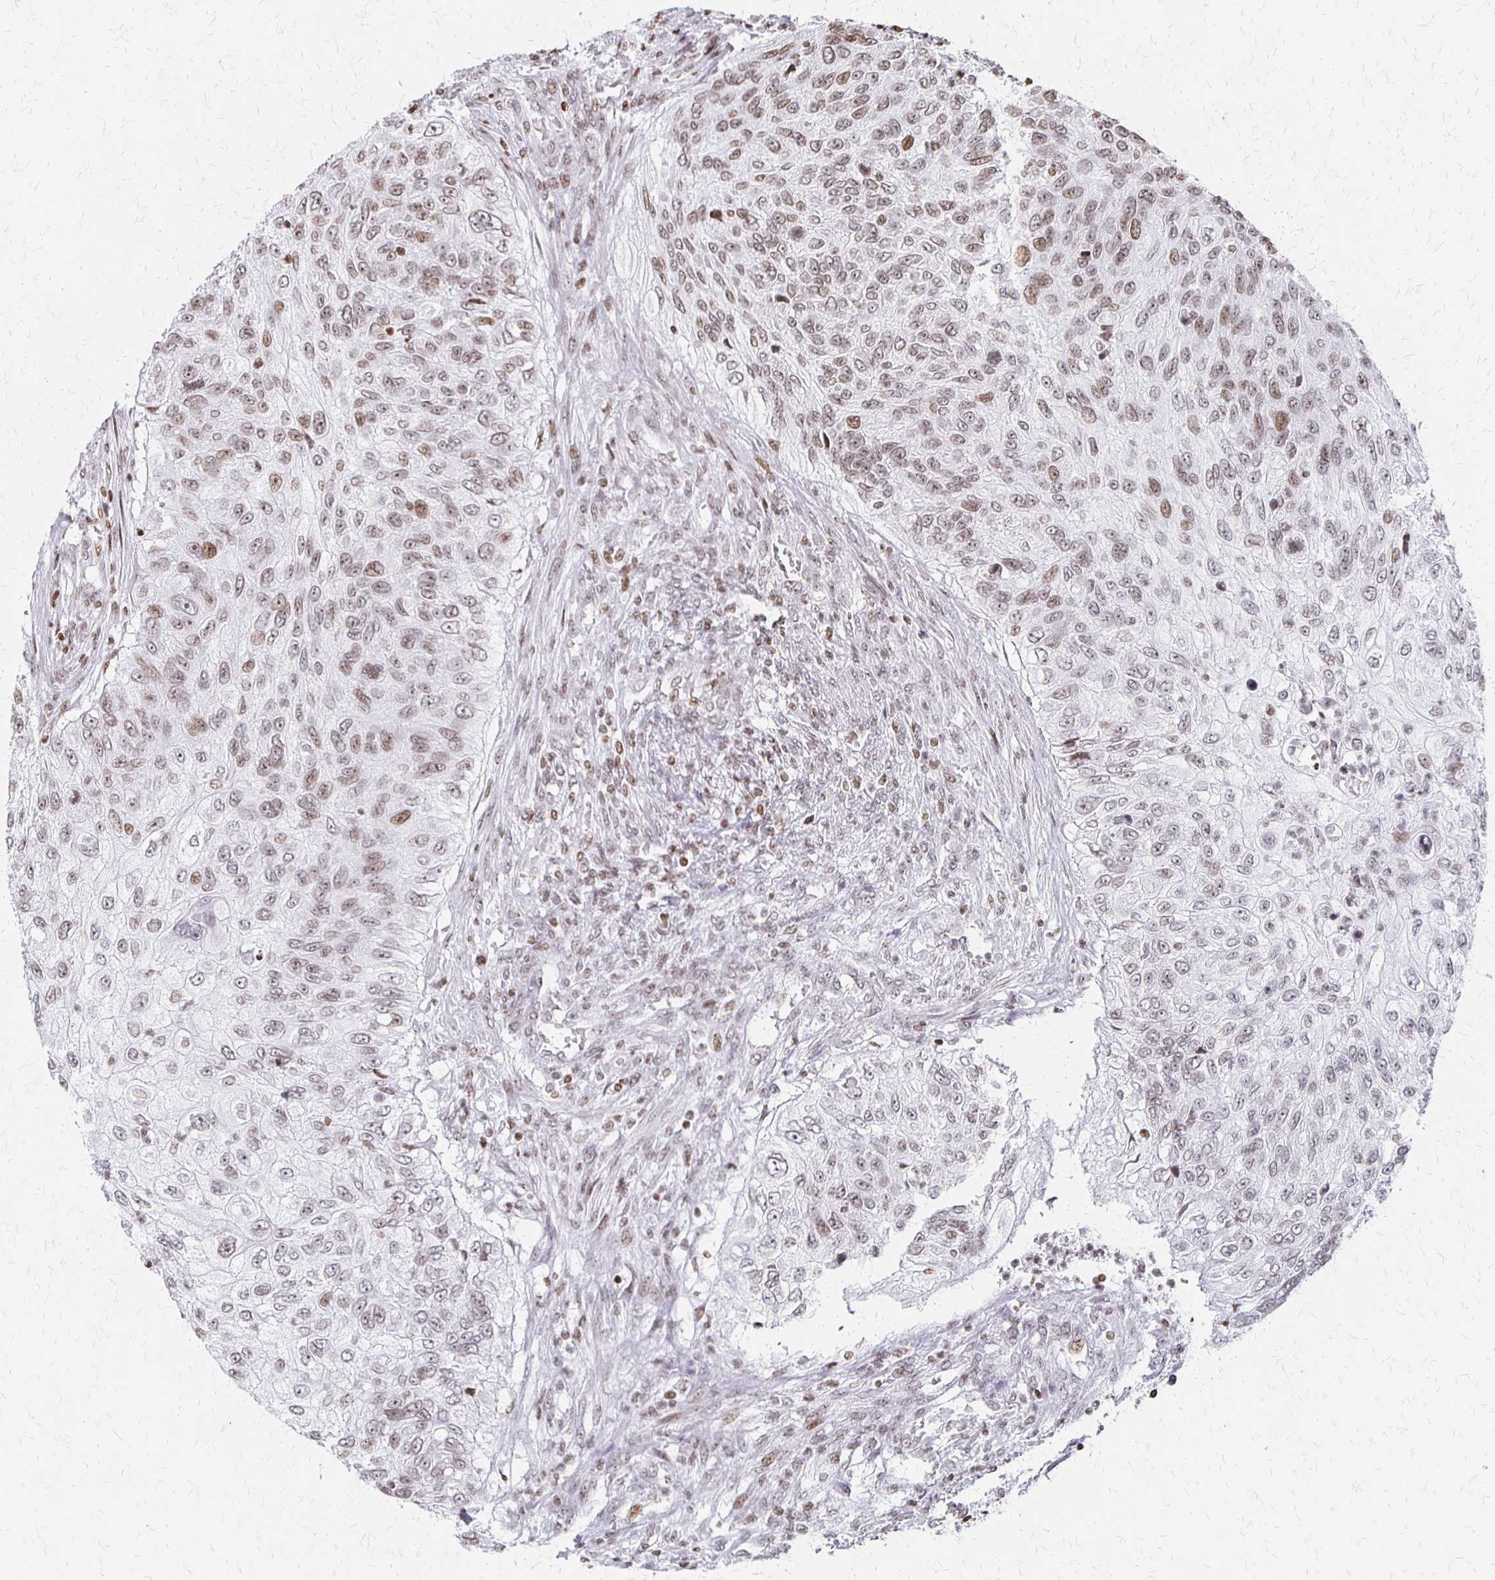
{"staining": {"intensity": "weak", "quantity": ">75%", "location": "nuclear"}, "tissue": "urothelial cancer", "cell_type": "Tumor cells", "image_type": "cancer", "snomed": [{"axis": "morphology", "description": "Urothelial carcinoma, High grade"}, {"axis": "topography", "description": "Urinary bladder"}], "caption": "High-grade urothelial carcinoma tissue demonstrates weak nuclear expression in approximately >75% of tumor cells", "gene": "ZNF280C", "patient": {"sex": "female", "age": 60}}